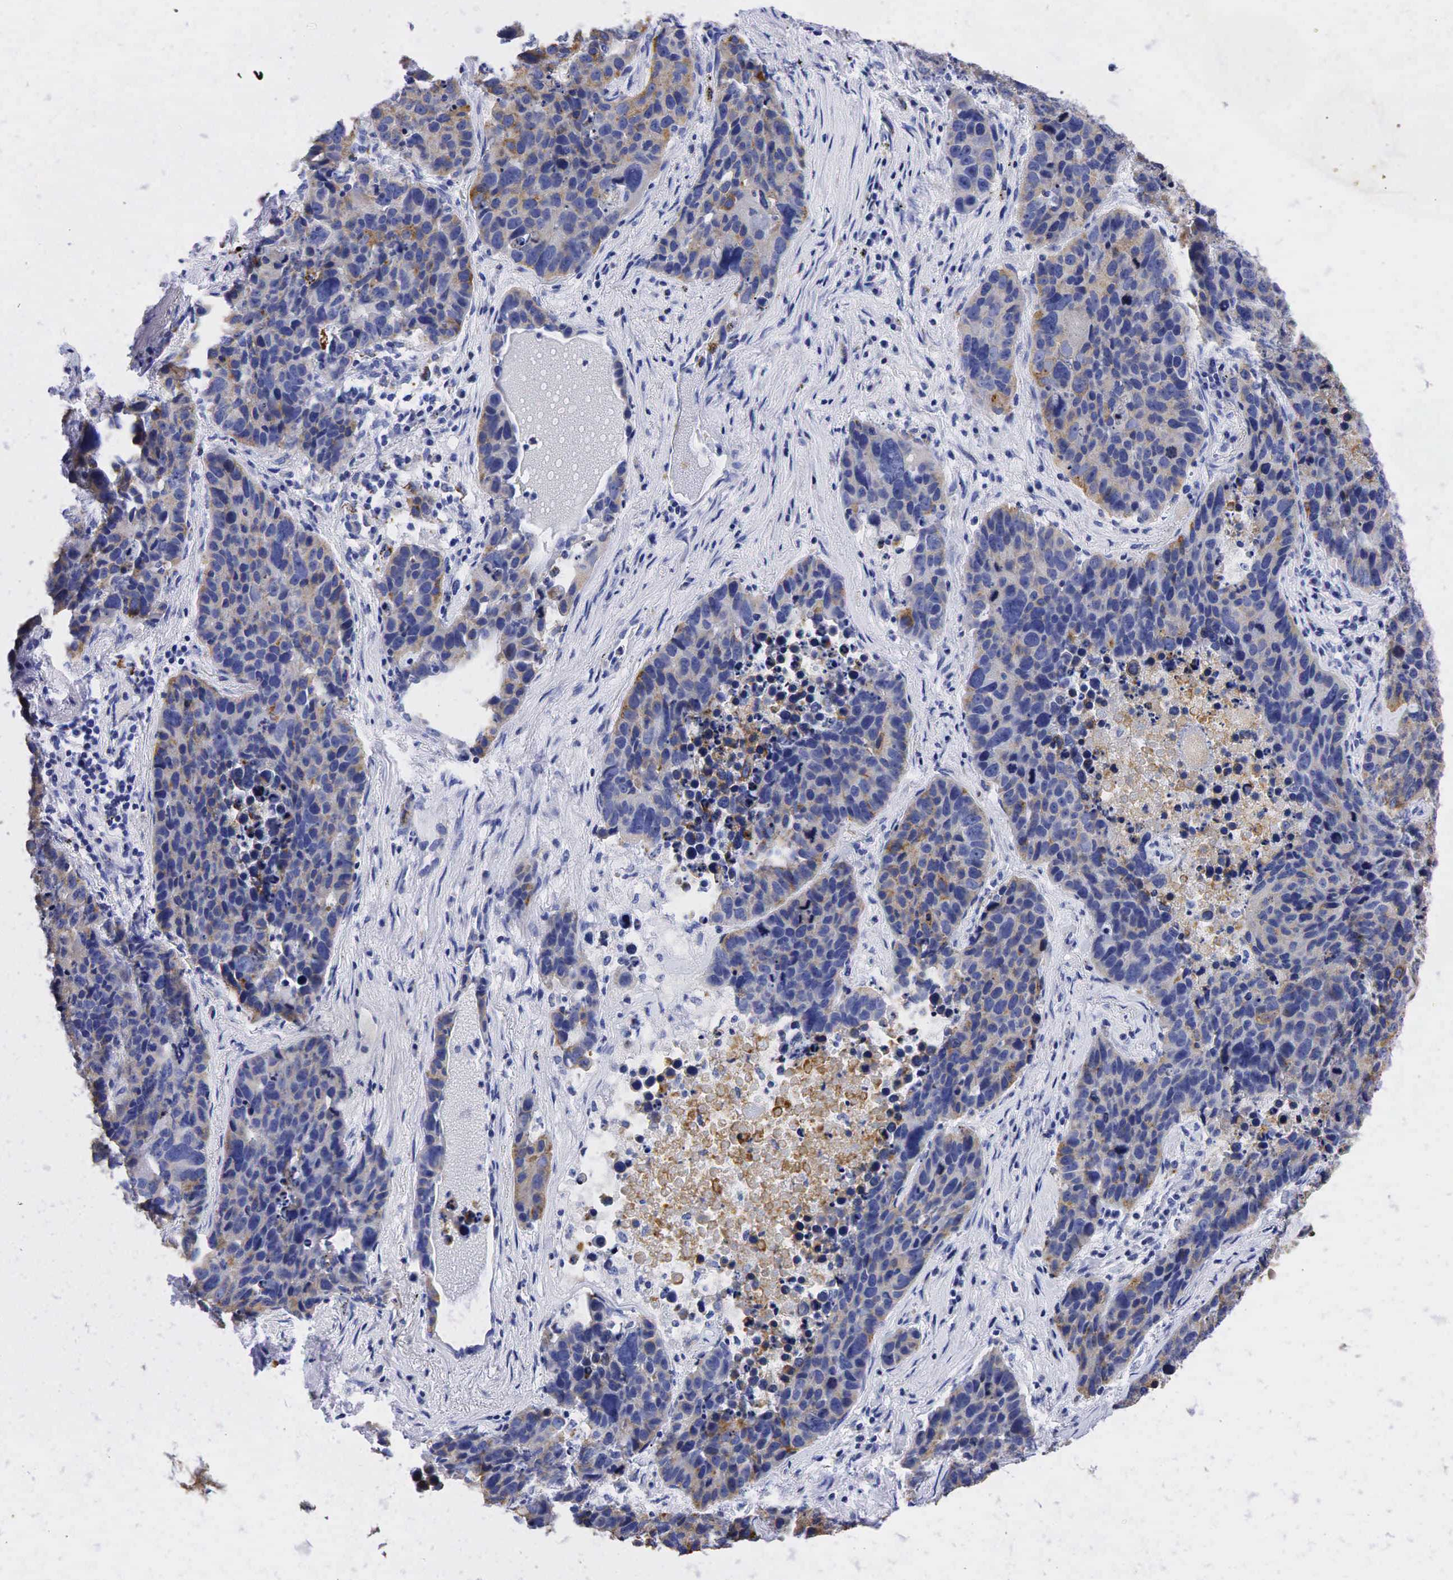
{"staining": {"intensity": "weak", "quantity": ">75%", "location": "cytoplasmic/membranous"}, "tissue": "lung cancer", "cell_type": "Tumor cells", "image_type": "cancer", "snomed": [{"axis": "morphology", "description": "Carcinoid, malignant, NOS"}, {"axis": "topography", "description": "Lung"}], "caption": "Immunohistochemical staining of human lung cancer demonstrates weak cytoplasmic/membranous protein positivity in about >75% of tumor cells. (brown staining indicates protein expression, while blue staining denotes nuclei).", "gene": "SYP", "patient": {"sex": "male", "age": 60}}